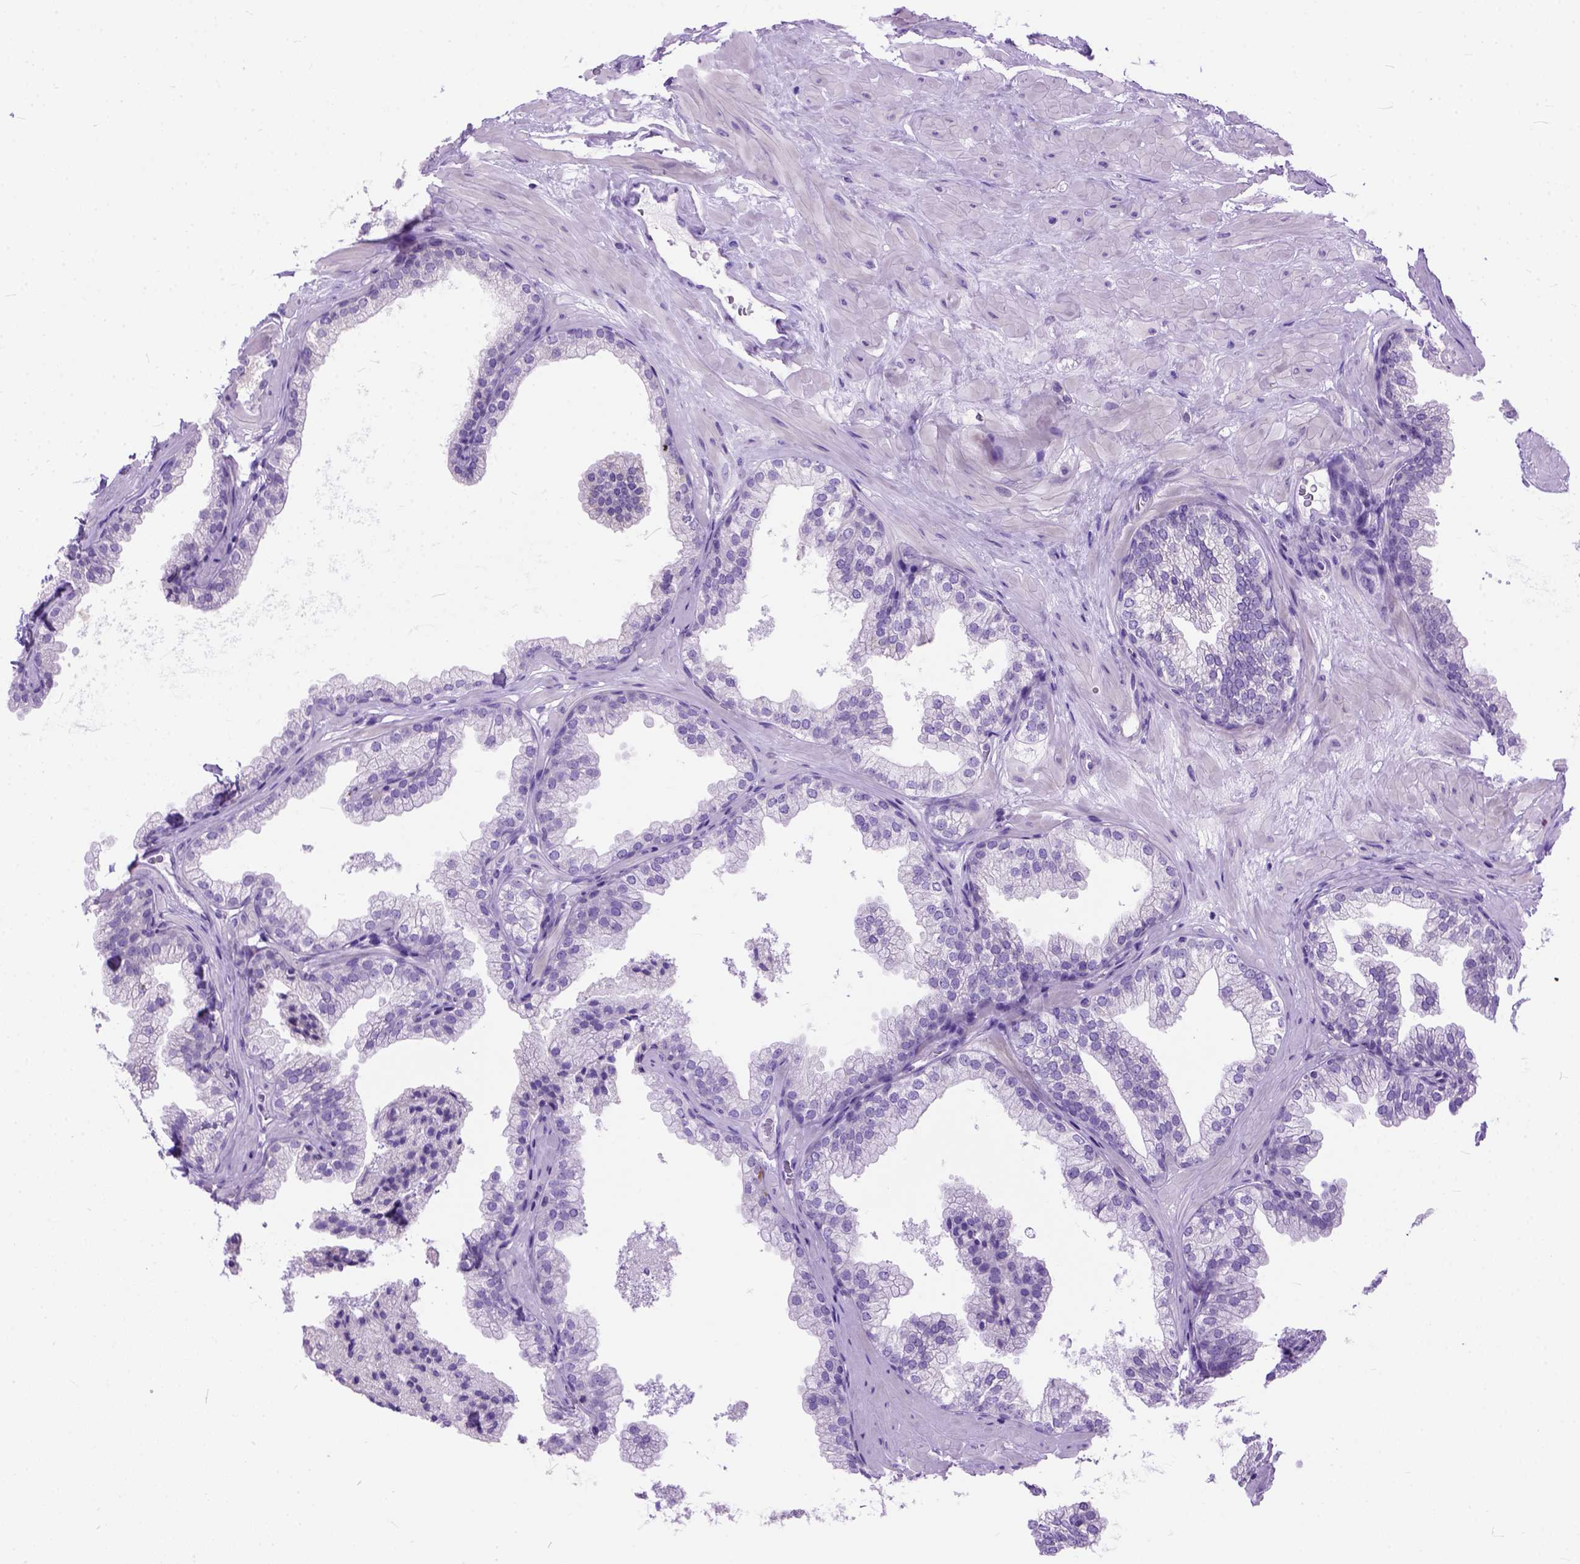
{"staining": {"intensity": "negative", "quantity": "none", "location": "none"}, "tissue": "prostate", "cell_type": "Glandular cells", "image_type": "normal", "snomed": [{"axis": "morphology", "description": "Normal tissue, NOS"}, {"axis": "topography", "description": "Prostate"}], "caption": "The immunohistochemistry photomicrograph has no significant staining in glandular cells of prostate. The staining was performed using DAB (3,3'-diaminobenzidine) to visualize the protein expression in brown, while the nuclei were stained in blue with hematoxylin (Magnification: 20x).", "gene": "ODAD3", "patient": {"sex": "male", "age": 37}}